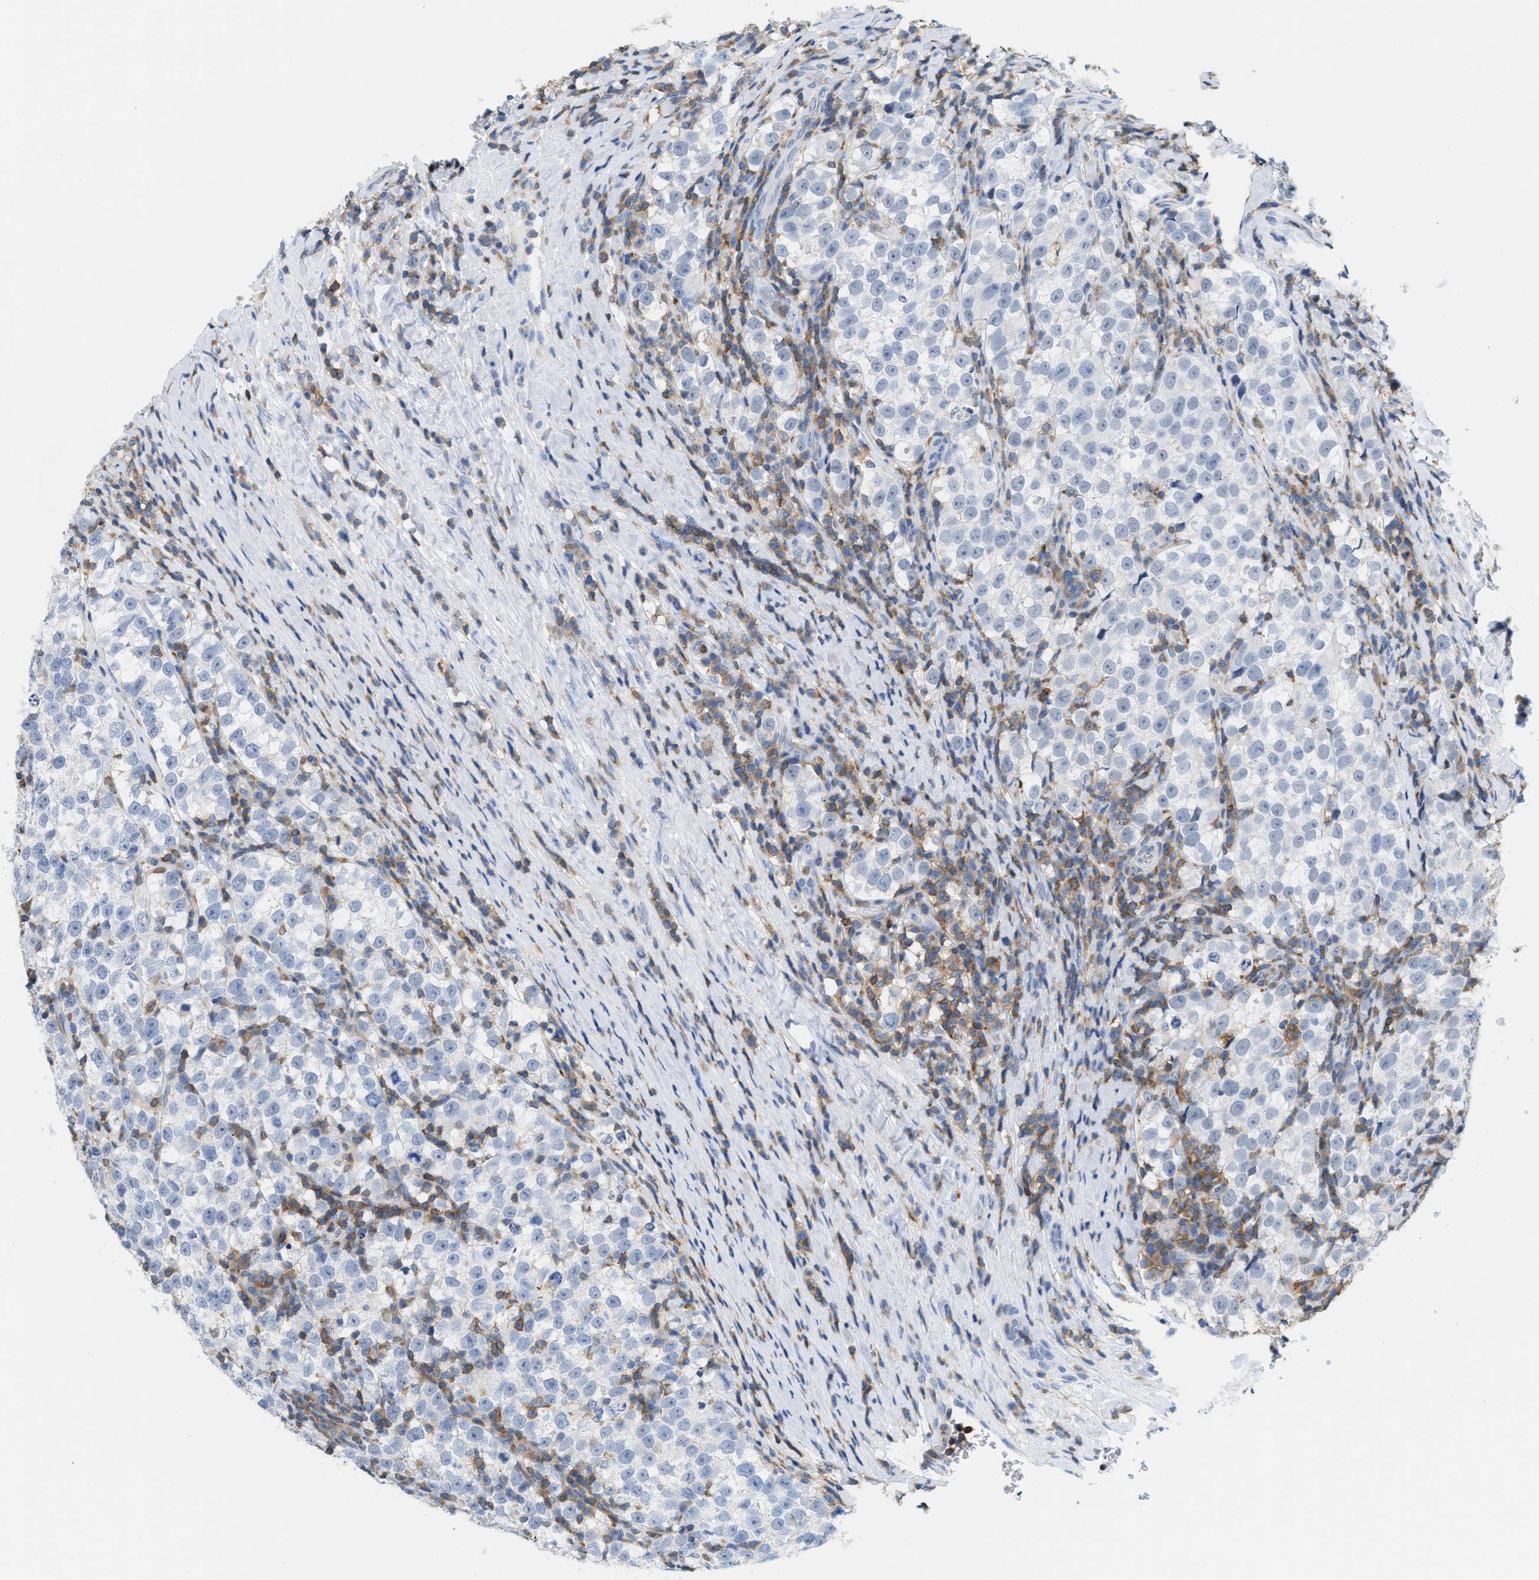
{"staining": {"intensity": "negative", "quantity": "none", "location": "none"}, "tissue": "testis cancer", "cell_type": "Tumor cells", "image_type": "cancer", "snomed": [{"axis": "morphology", "description": "Normal tissue, NOS"}, {"axis": "morphology", "description": "Seminoma, NOS"}, {"axis": "topography", "description": "Testis"}], "caption": "This is an immunohistochemistry (IHC) micrograph of human testis seminoma. There is no staining in tumor cells.", "gene": "IL16", "patient": {"sex": "male", "age": 43}}